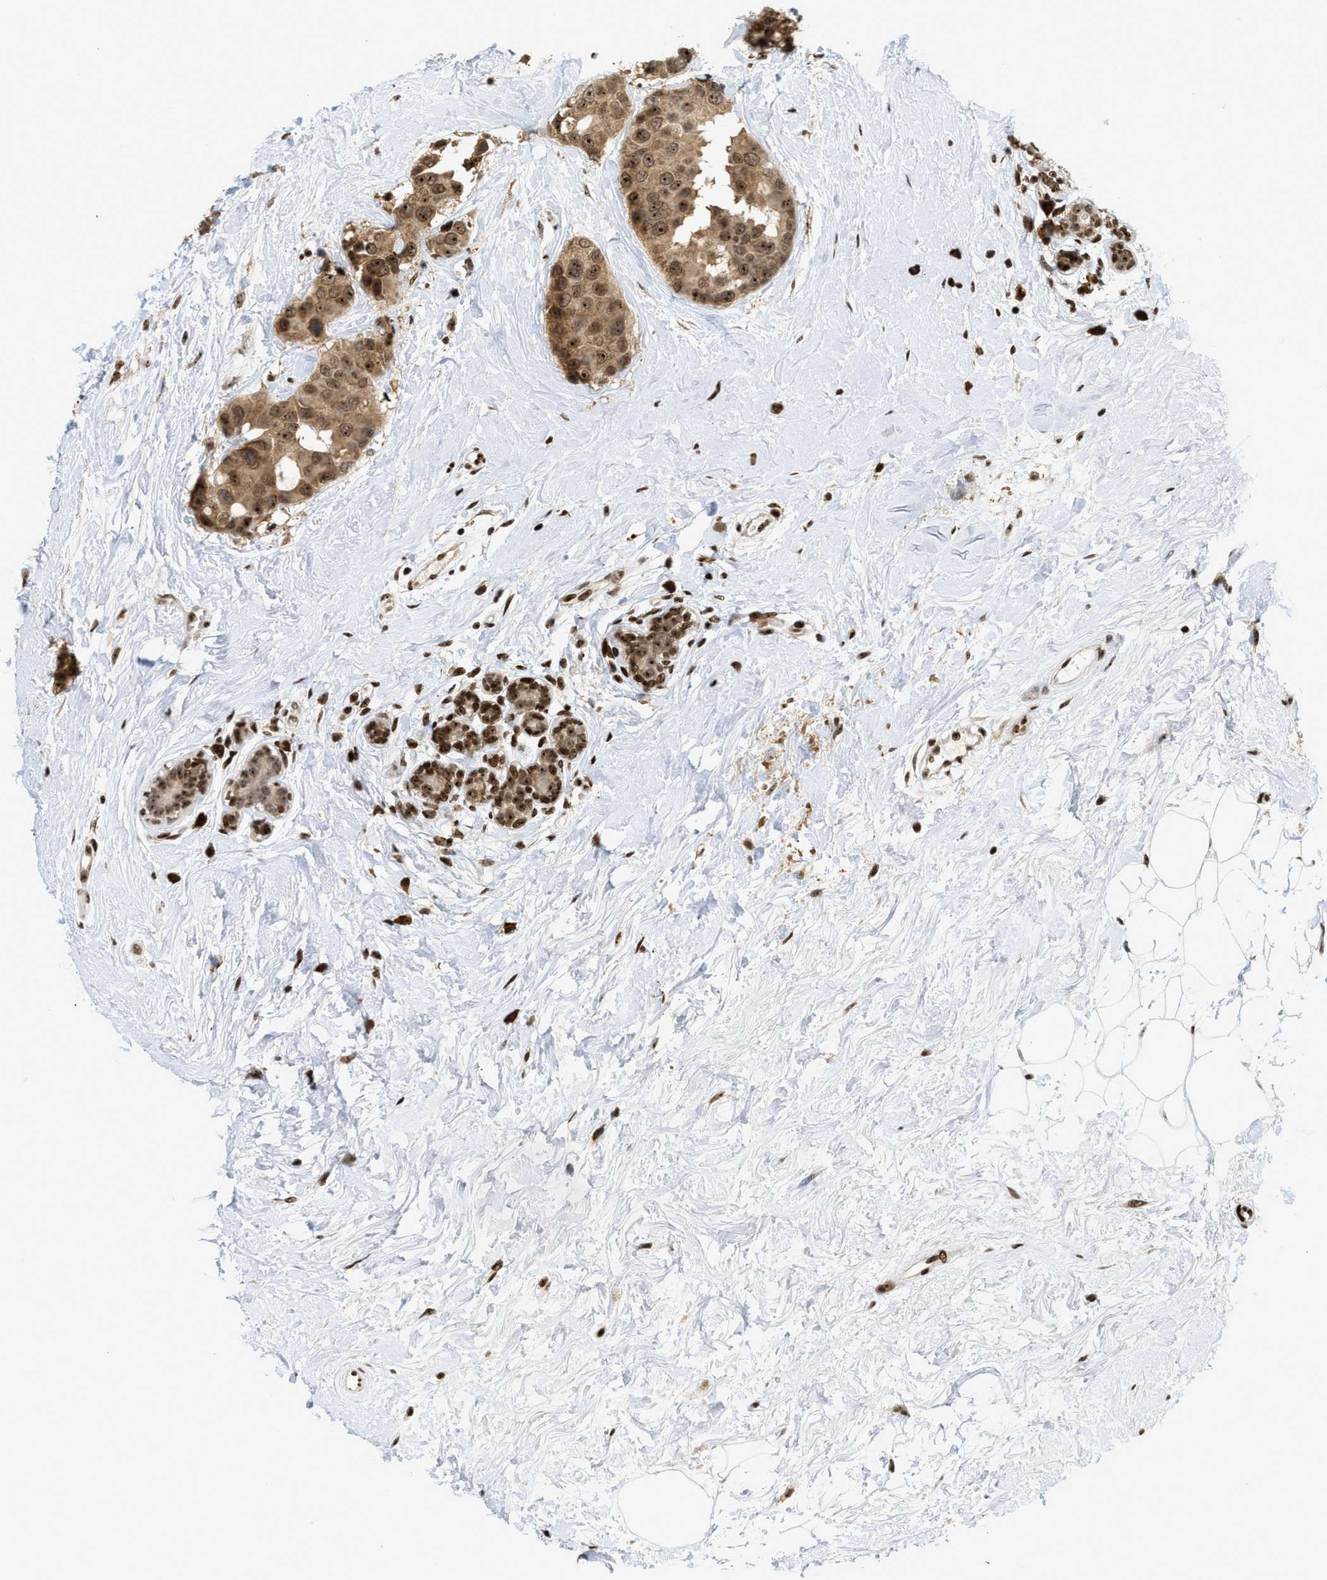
{"staining": {"intensity": "moderate", "quantity": ">75%", "location": "cytoplasmic/membranous,nuclear"}, "tissue": "breast cancer", "cell_type": "Tumor cells", "image_type": "cancer", "snomed": [{"axis": "morphology", "description": "Normal tissue, NOS"}, {"axis": "morphology", "description": "Duct carcinoma"}, {"axis": "topography", "description": "Breast"}], "caption": "A brown stain labels moderate cytoplasmic/membranous and nuclear expression of a protein in human breast cancer tumor cells.", "gene": "ZNF22", "patient": {"sex": "female", "age": 39}}